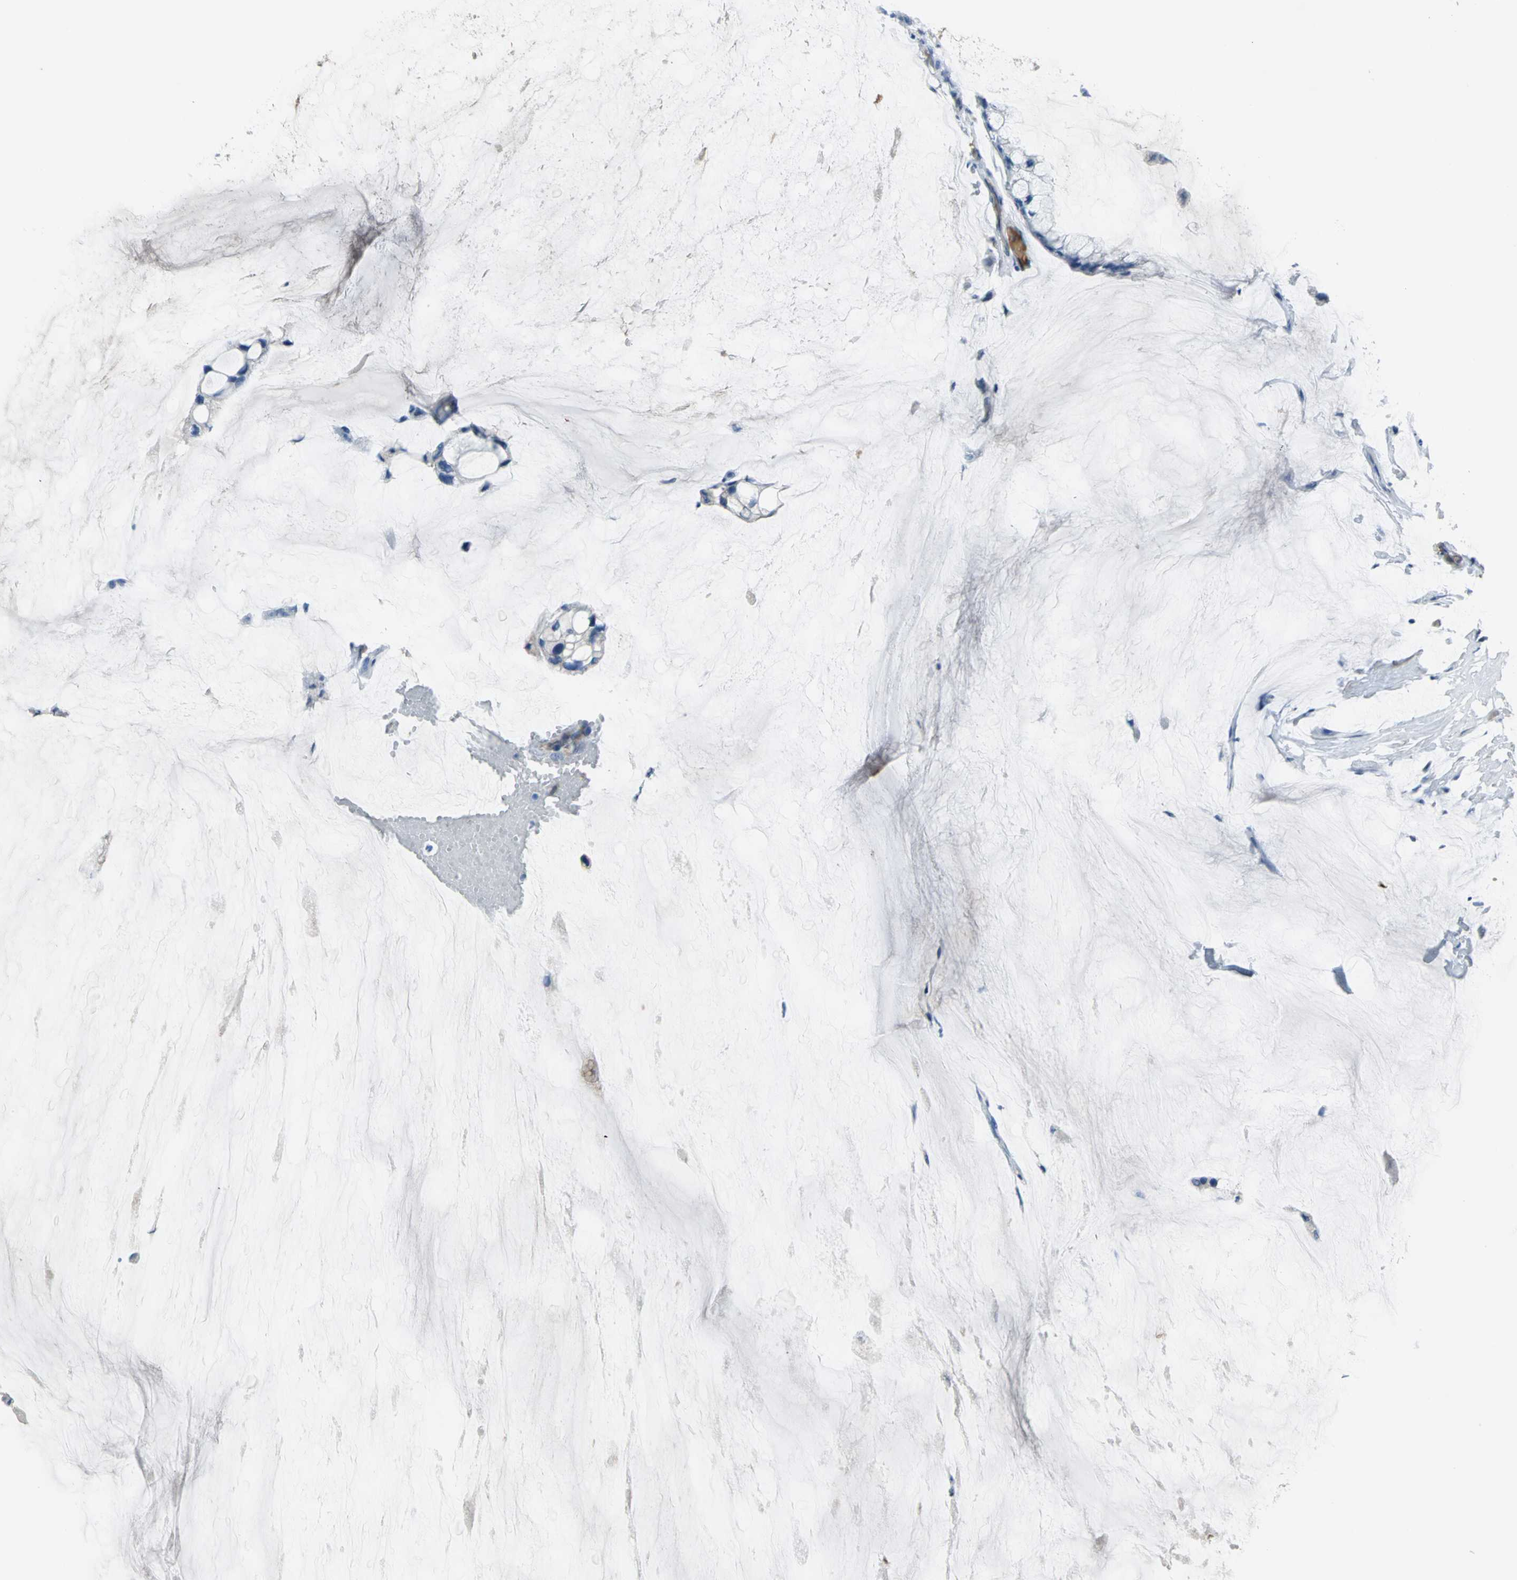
{"staining": {"intensity": "negative", "quantity": "none", "location": "none"}, "tissue": "ovarian cancer", "cell_type": "Tumor cells", "image_type": "cancer", "snomed": [{"axis": "morphology", "description": "Cystadenocarcinoma, mucinous, NOS"}, {"axis": "topography", "description": "Ovary"}], "caption": "An immunohistochemistry (IHC) micrograph of ovarian cancer (mucinous cystadenocarcinoma) is shown. There is no staining in tumor cells of ovarian cancer (mucinous cystadenocarcinoma).", "gene": "GYG2", "patient": {"sex": "female", "age": 39}}